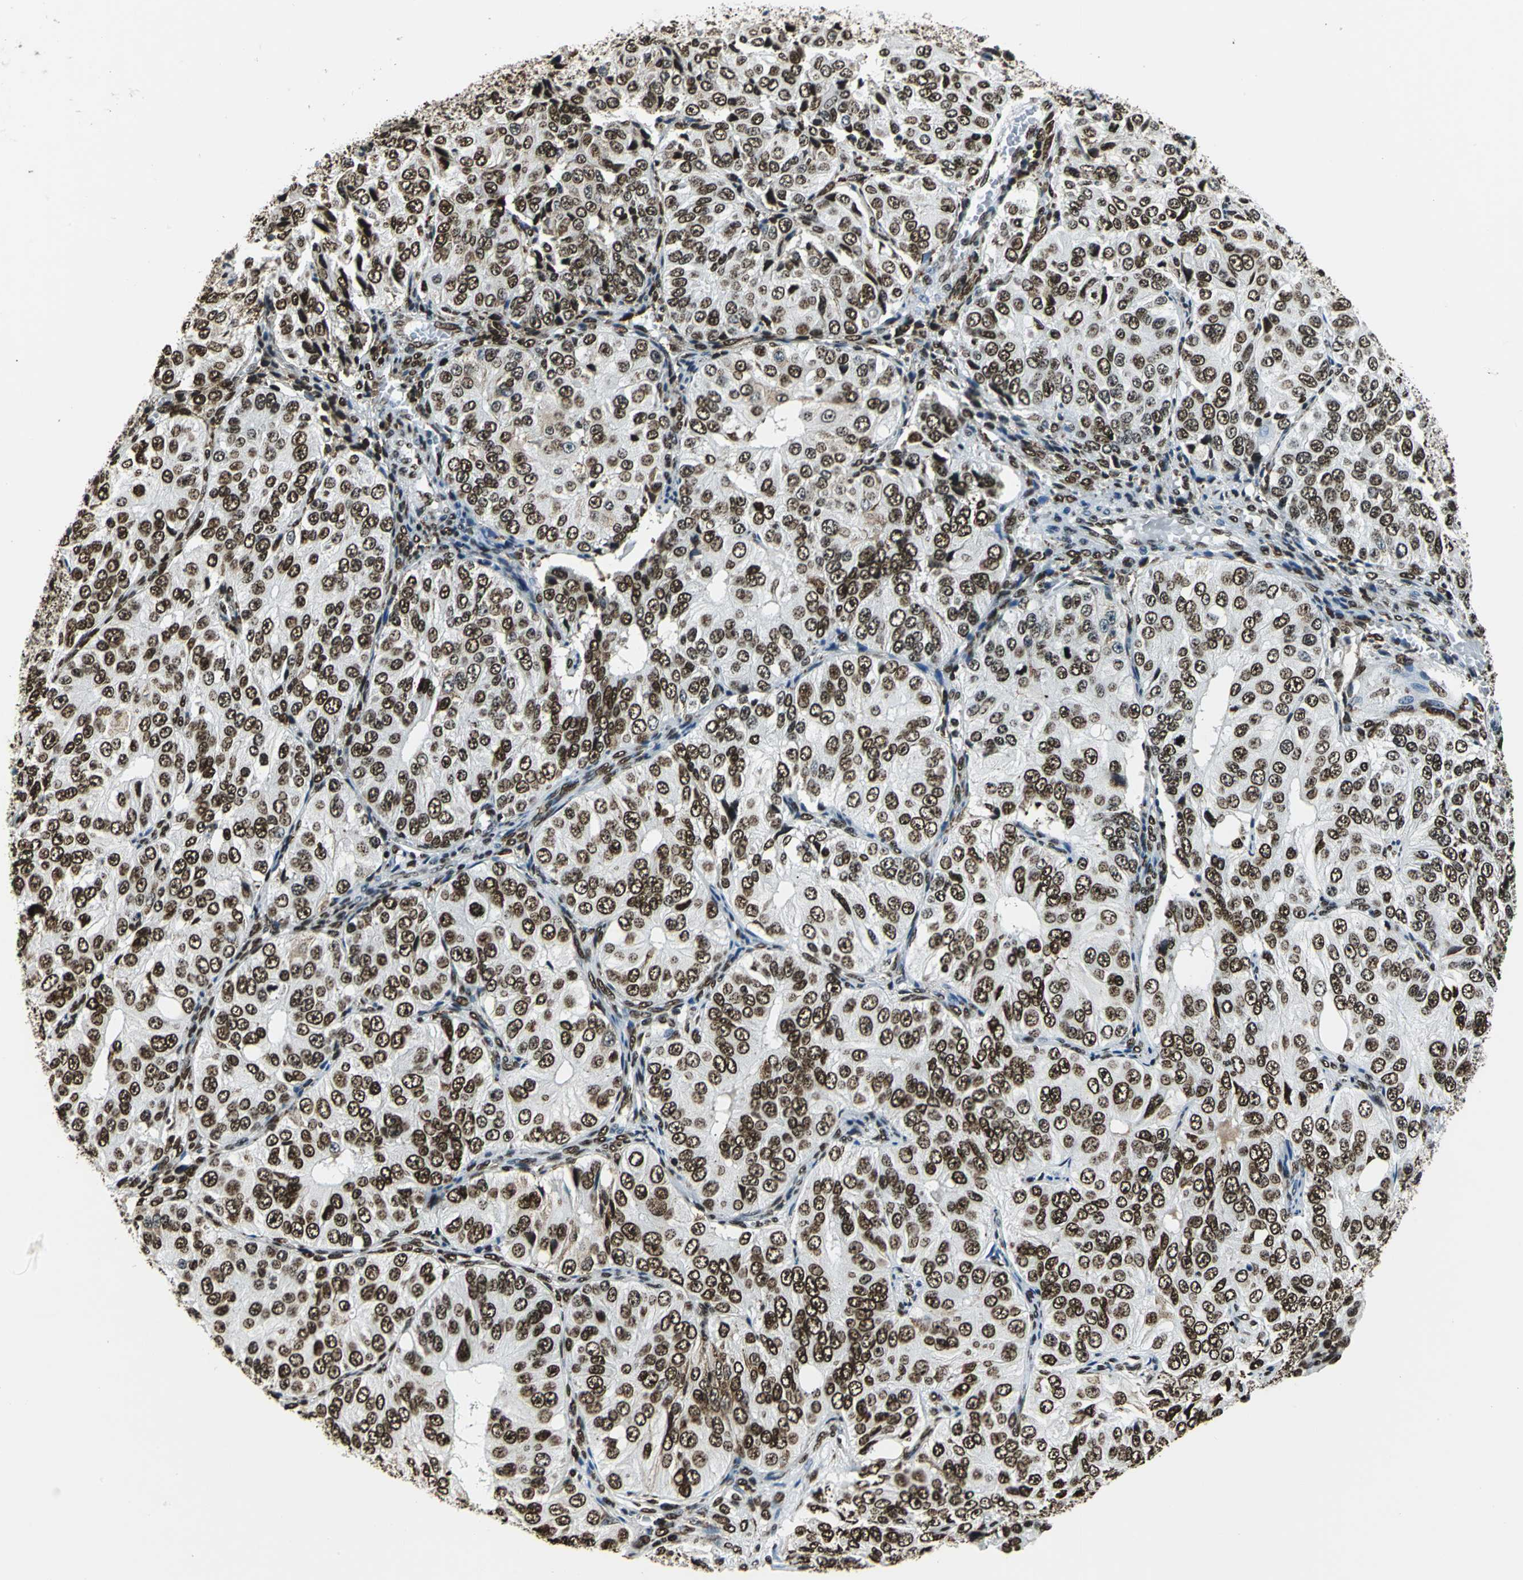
{"staining": {"intensity": "strong", "quantity": ">75%", "location": "nuclear"}, "tissue": "ovarian cancer", "cell_type": "Tumor cells", "image_type": "cancer", "snomed": [{"axis": "morphology", "description": "Carcinoma, endometroid"}, {"axis": "topography", "description": "Ovary"}], "caption": "Ovarian endometroid carcinoma was stained to show a protein in brown. There is high levels of strong nuclear positivity in about >75% of tumor cells. (IHC, brightfield microscopy, high magnification).", "gene": "APEX1", "patient": {"sex": "female", "age": 51}}